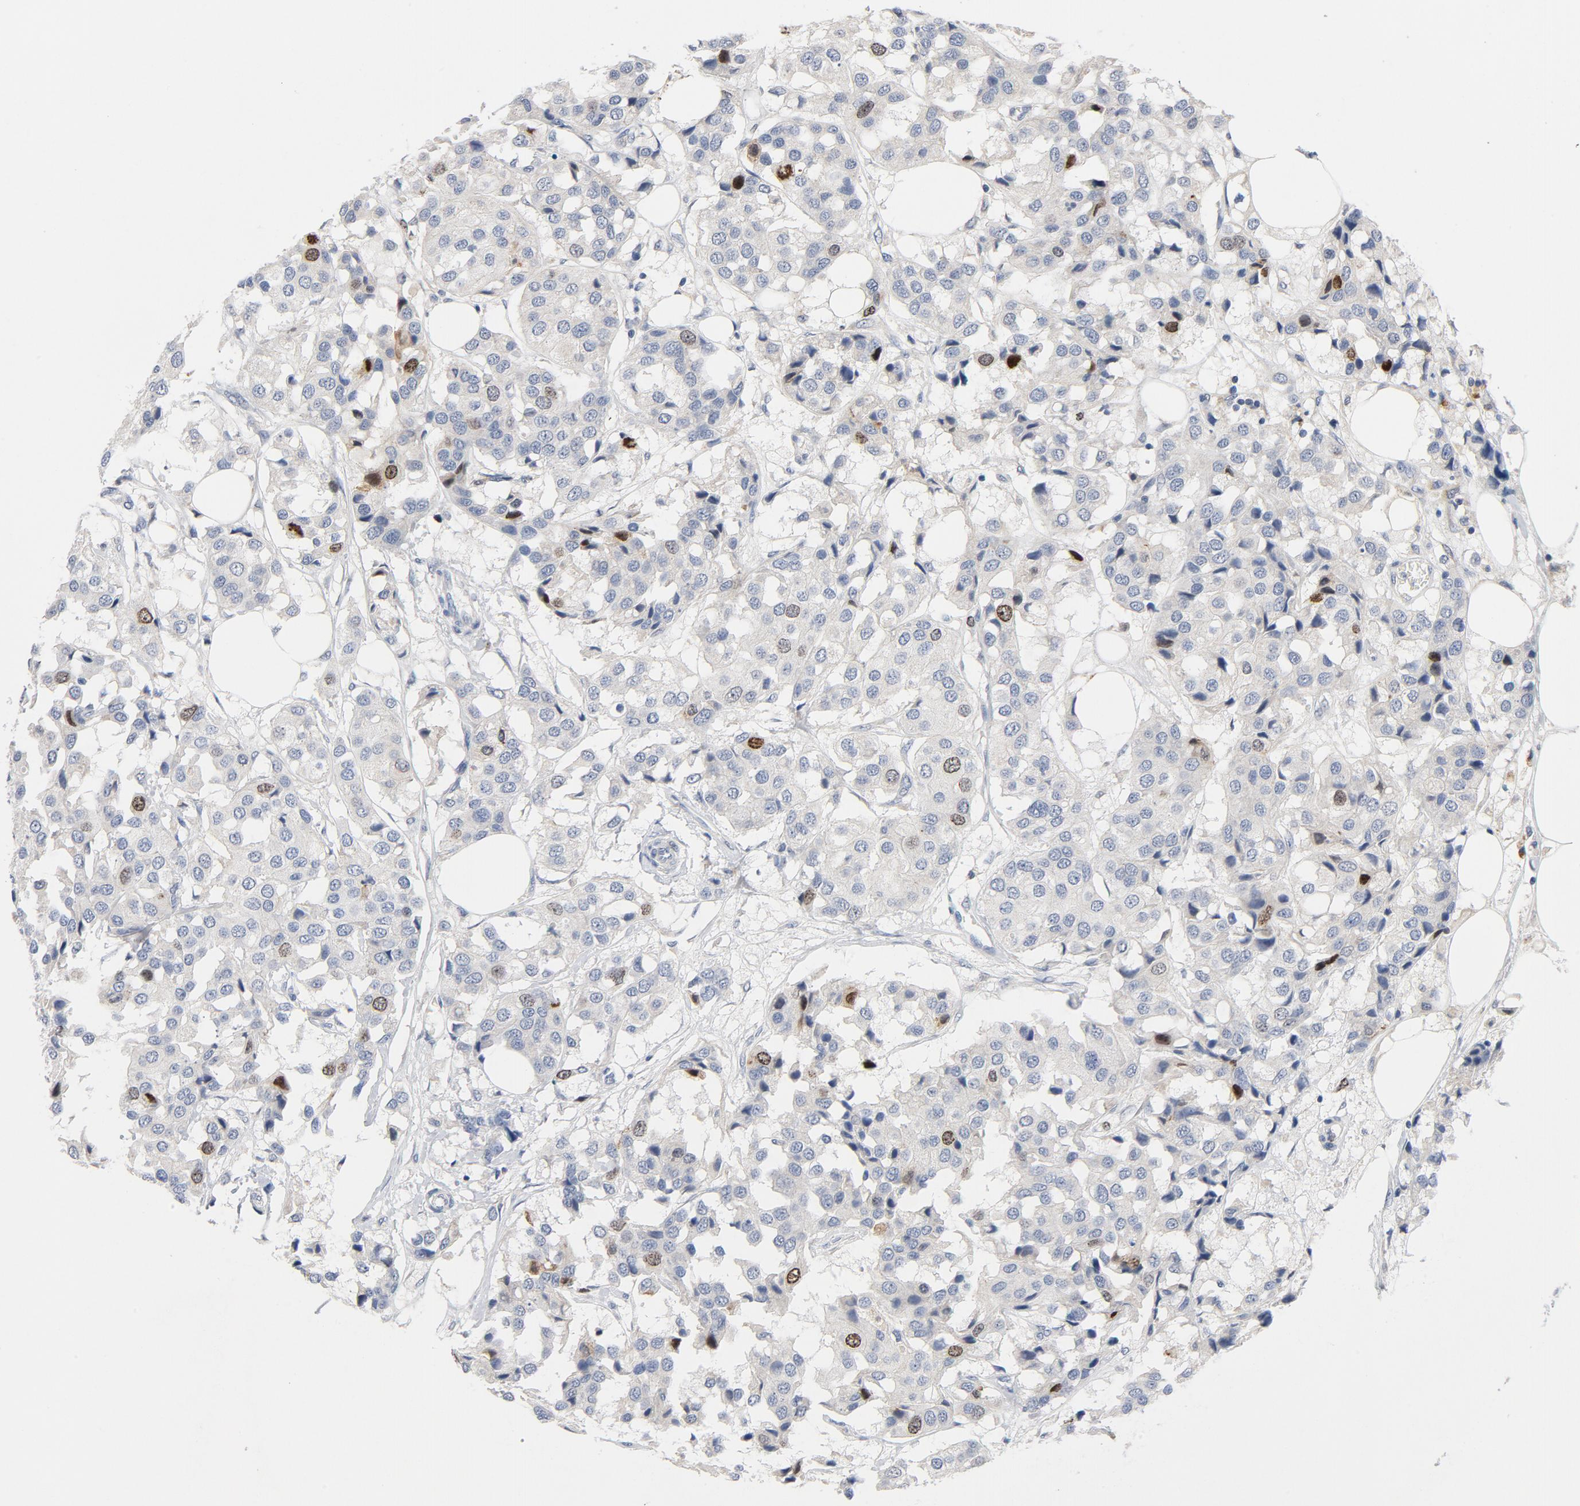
{"staining": {"intensity": "moderate", "quantity": "<25%", "location": "nuclear"}, "tissue": "breast cancer", "cell_type": "Tumor cells", "image_type": "cancer", "snomed": [{"axis": "morphology", "description": "Duct carcinoma"}, {"axis": "topography", "description": "Breast"}], "caption": "DAB (3,3'-diaminobenzidine) immunohistochemical staining of human breast invasive ductal carcinoma exhibits moderate nuclear protein positivity in approximately <25% of tumor cells.", "gene": "BIRC5", "patient": {"sex": "female", "age": 80}}